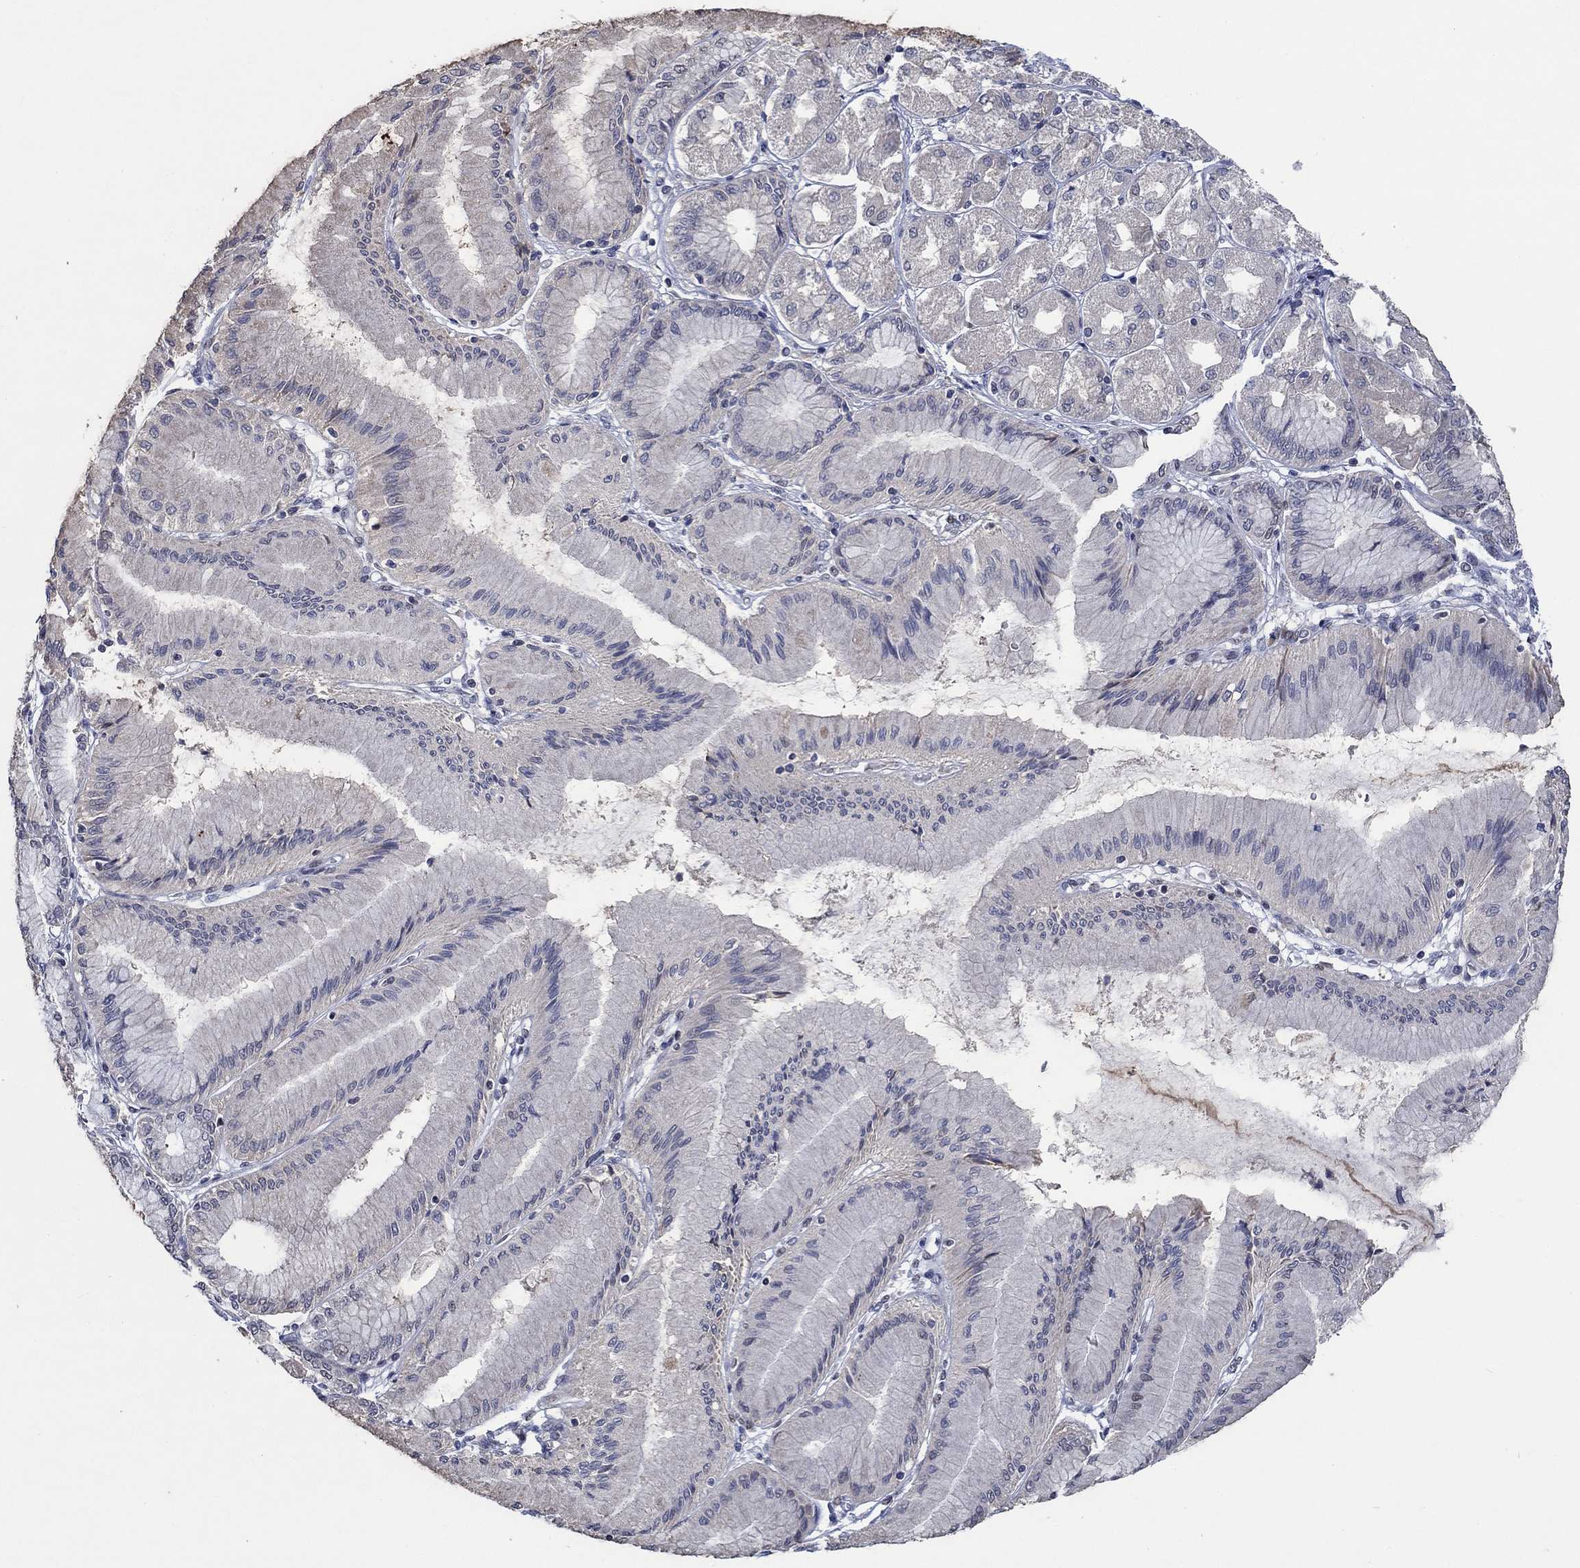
{"staining": {"intensity": "weak", "quantity": "25%-75%", "location": "nuclear"}, "tissue": "stomach cancer", "cell_type": "Tumor cells", "image_type": "cancer", "snomed": [{"axis": "morphology", "description": "Normal tissue, NOS"}, {"axis": "morphology", "description": "Adenocarcinoma, NOS"}, {"axis": "morphology", "description": "Adenocarcinoma, High grade"}, {"axis": "topography", "description": "Stomach, upper"}, {"axis": "topography", "description": "Stomach"}], "caption": "A low amount of weak nuclear positivity is appreciated in about 25%-75% of tumor cells in stomach cancer (adenocarcinoma) tissue.", "gene": "HTN1", "patient": {"sex": "female", "age": 65}}